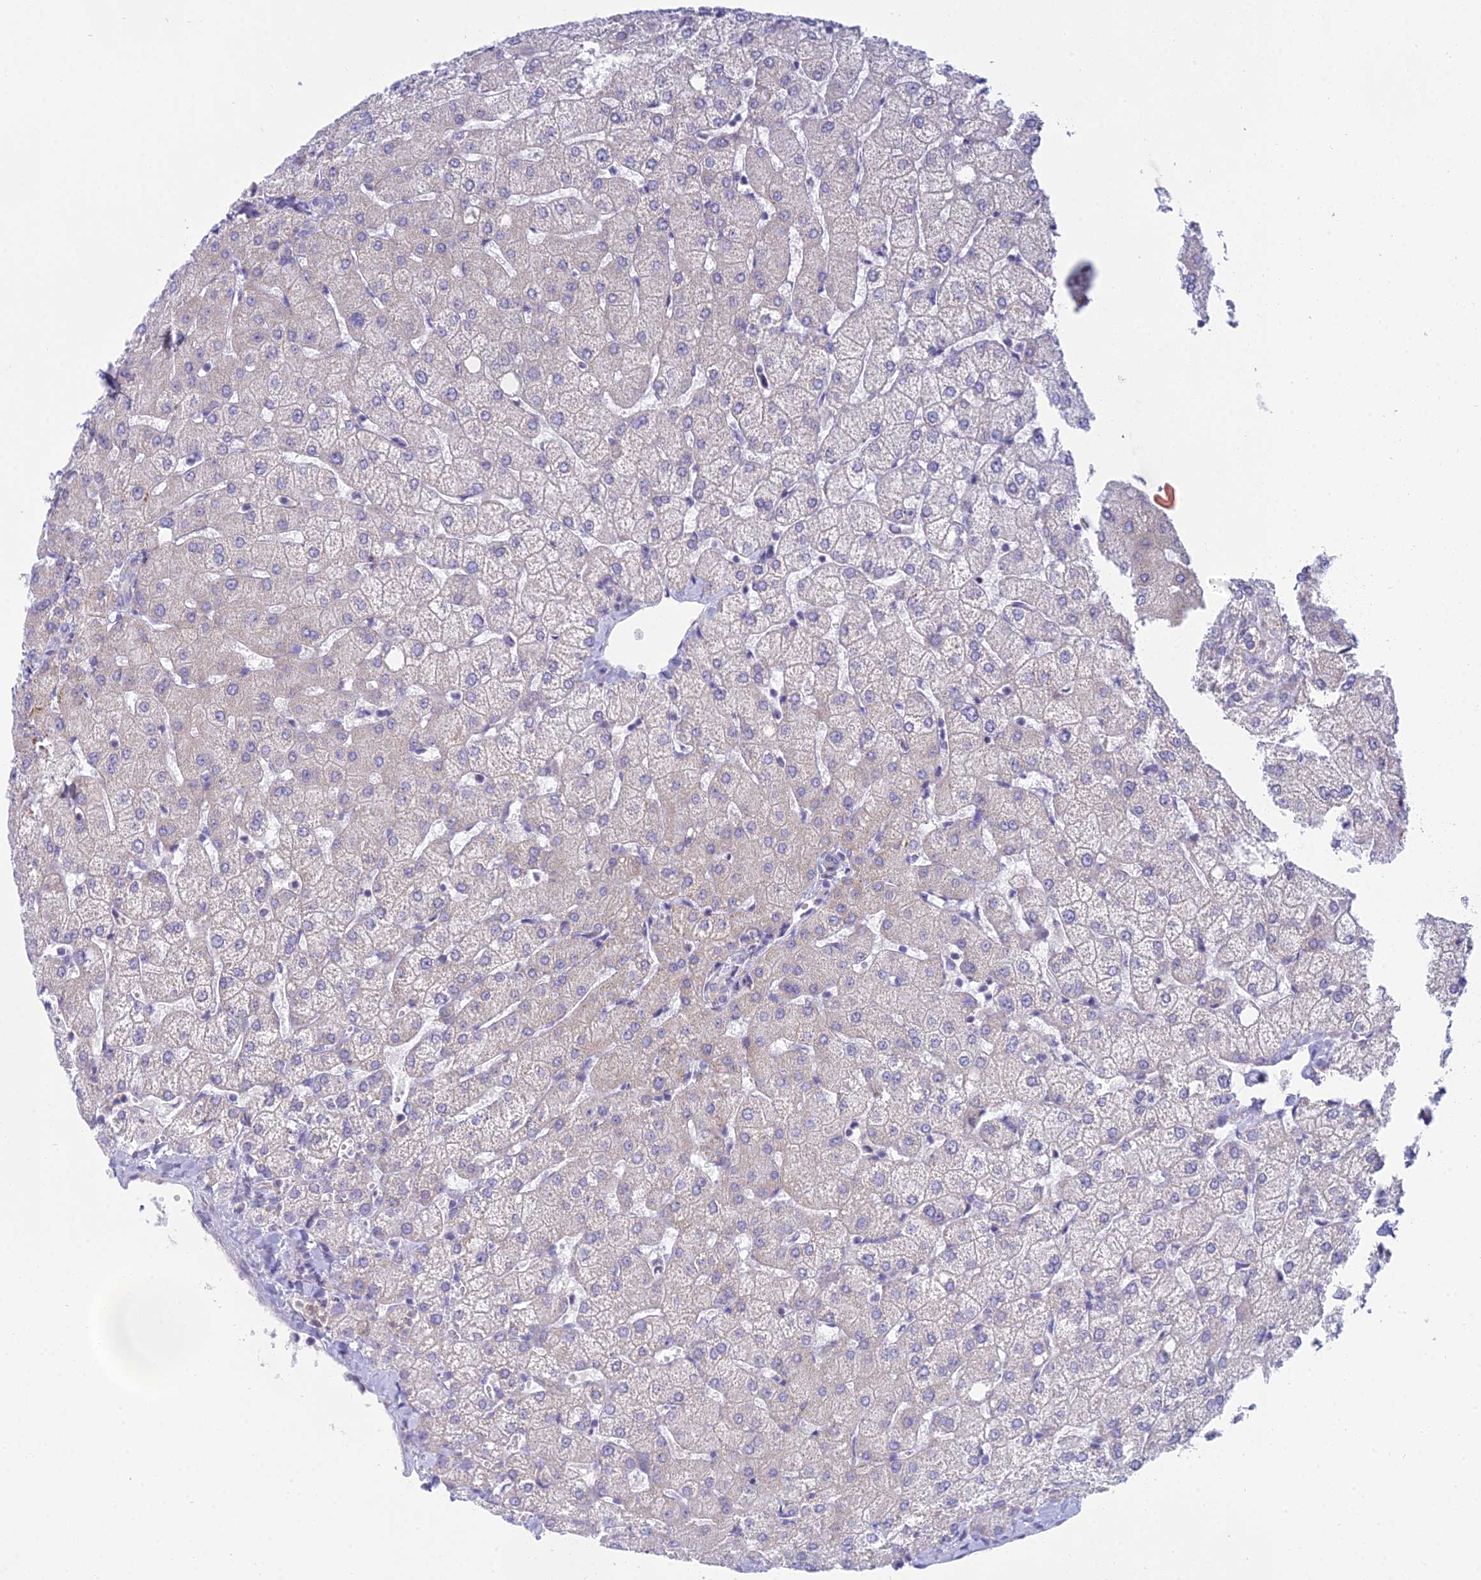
{"staining": {"intensity": "negative", "quantity": "none", "location": "none"}, "tissue": "liver", "cell_type": "Cholangiocytes", "image_type": "normal", "snomed": [{"axis": "morphology", "description": "Normal tissue, NOS"}, {"axis": "topography", "description": "Liver"}], "caption": "IHC image of unremarkable liver stained for a protein (brown), which reveals no positivity in cholangiocytes.", "gene": "PRR13", "patient": {"sex": "female", "age": 54}}